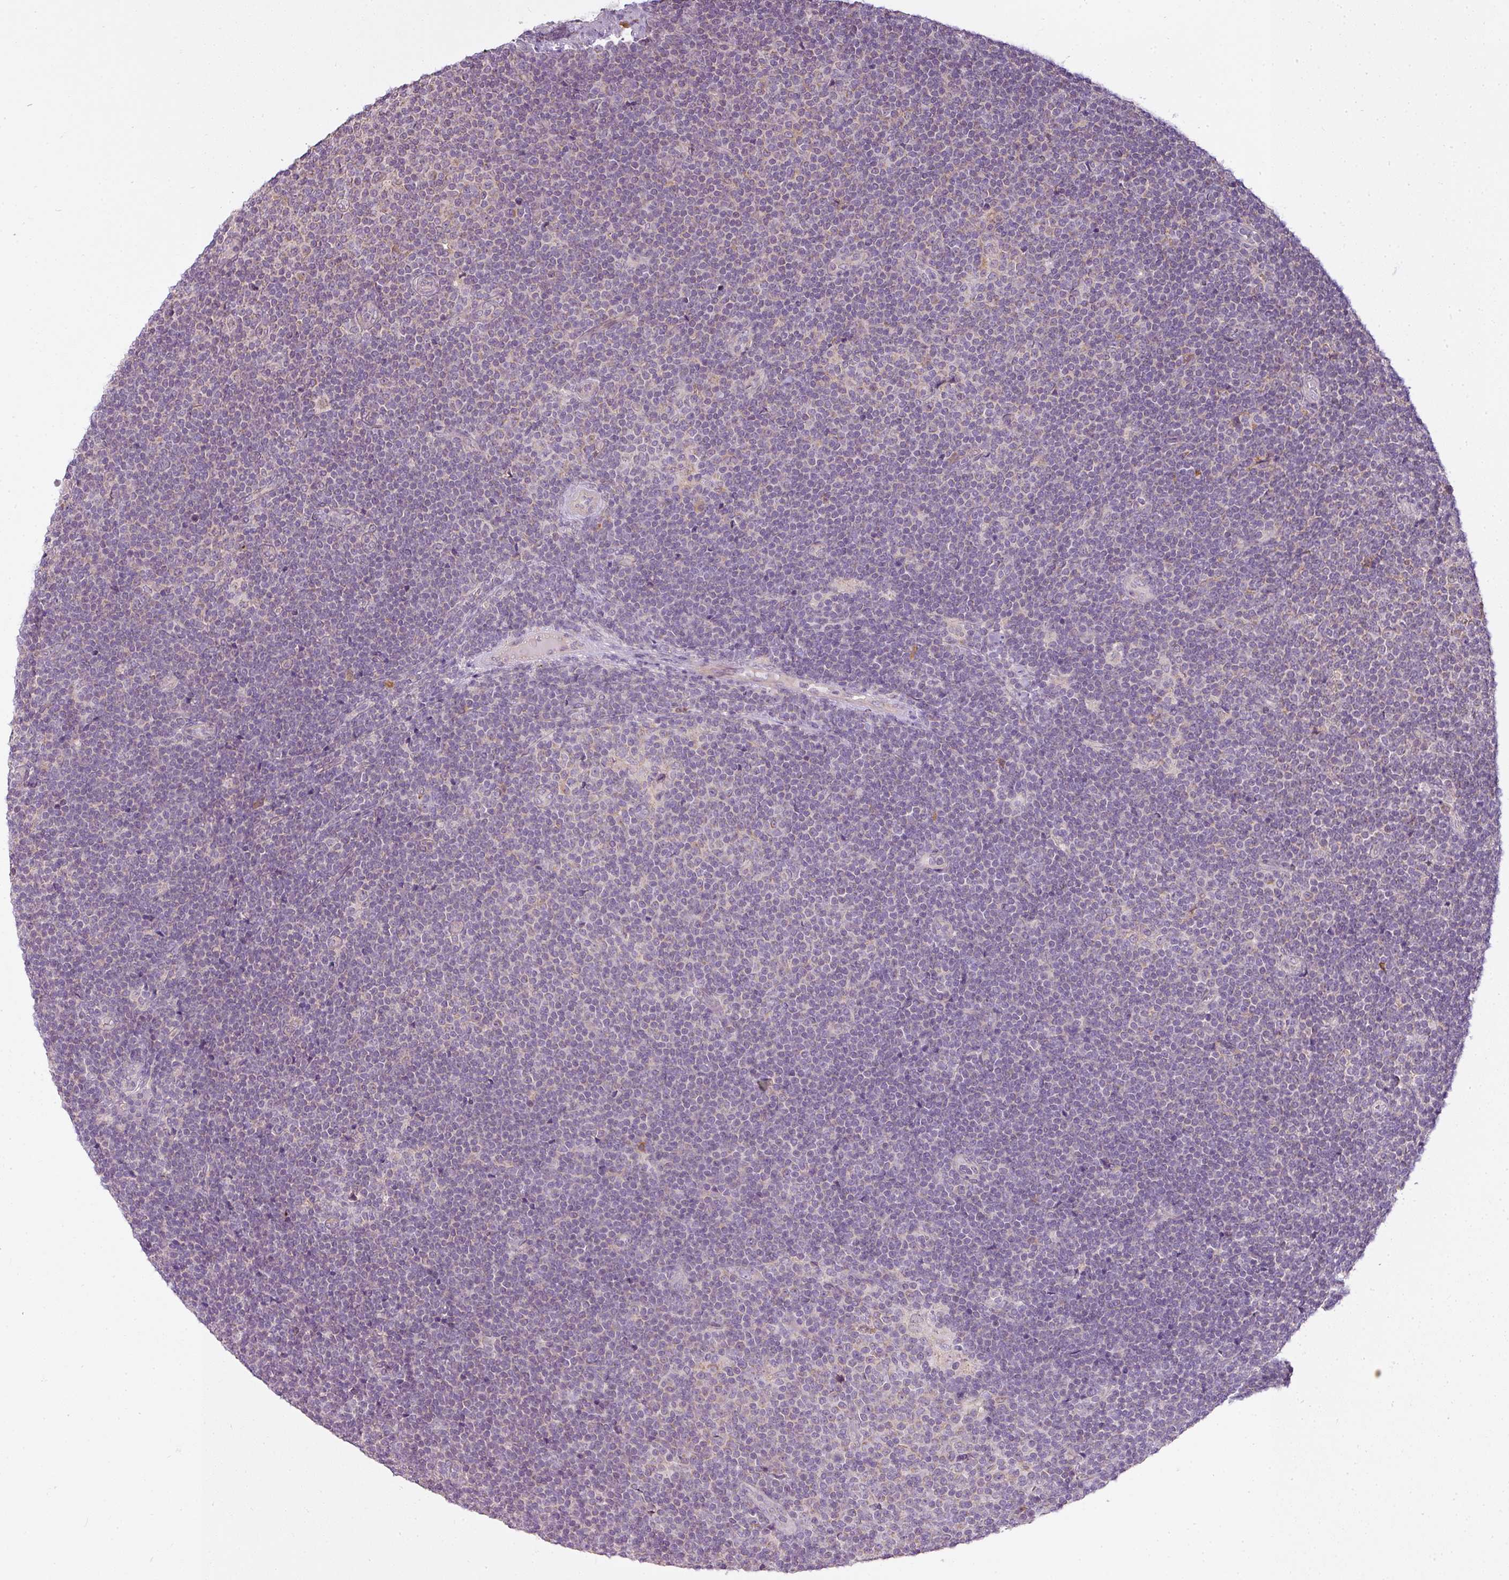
{"staining": {"intensity": "weak", "quantity": "<25%", "location": "cytoplasmic/membranous"}, "tissue": "lymphoma", "cell_type": "Tumor cells", "image_type": "cancer", "snomed": [{"axis": "morphology", "description": "Malignant lymphoma, non-Hodgkin's type, Low grade"}, {"axis": "topography", "description": "Lymph node"}], "caption": "This is a histopathology image of immunohistochemistry staining of malignant lymphoma, non-Hodgkin's type (low-grade), which shows no staining in tumor cells.", "gene": "LY75", "patient": {"sex": "male", "age": 48}}